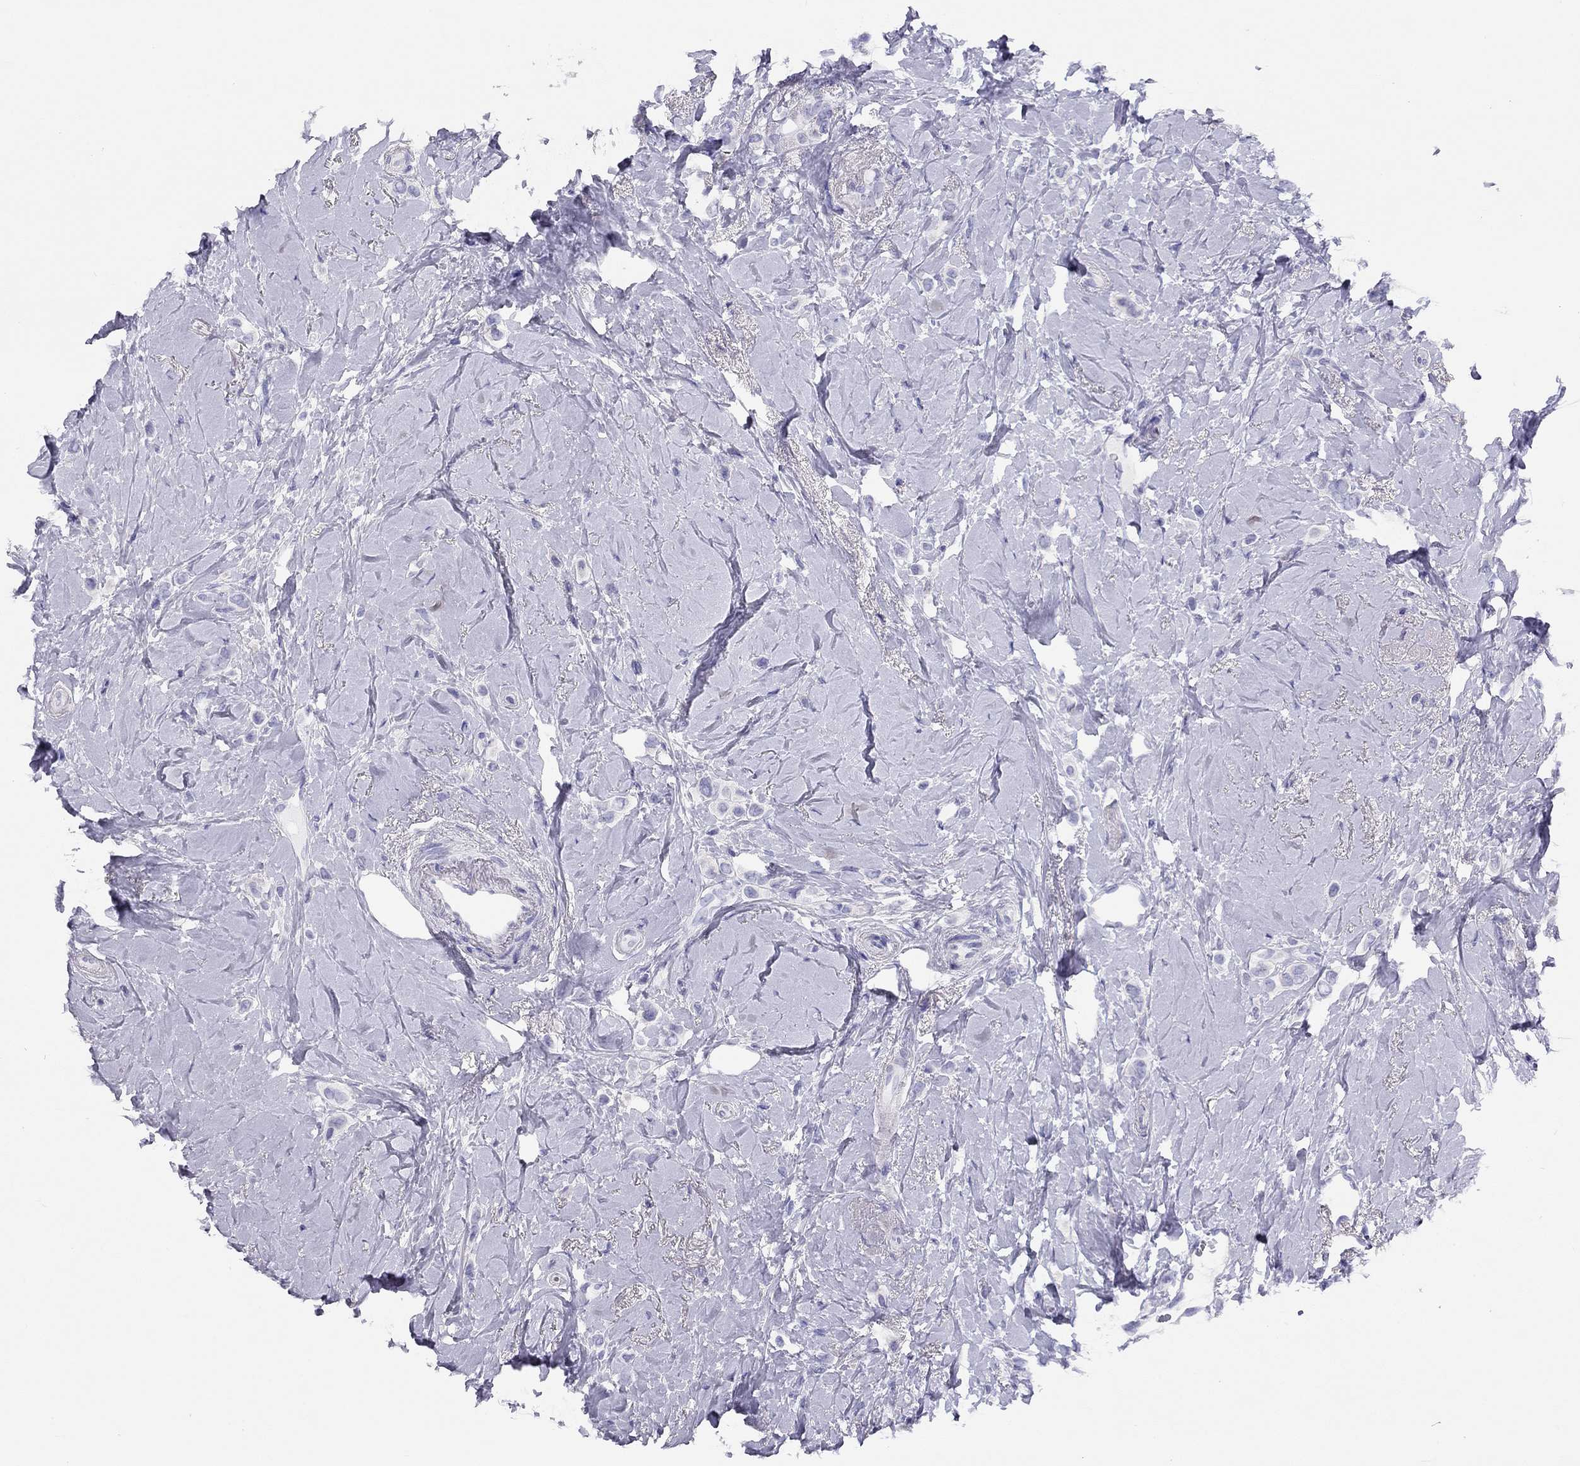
{"staining": {"intensity": "negative", "quantity": "none", "location": "none"}, "tissue": "breast cancer", "cell_type": "Tumor cells", "image_type": "cancer", "snomed": [{"axis": "morphology", "description": "Lobular carcinoma"}, {"axis": "topography", "description": "Breast"}], "caption": "High power microscopy image of an immunohistochemistry photomicrograph of breast lobular carcinoma, revealing no significant positivity in tumor cells.", "gene": "LRIT2", "patient": {"sex": "female", "age": 66}}